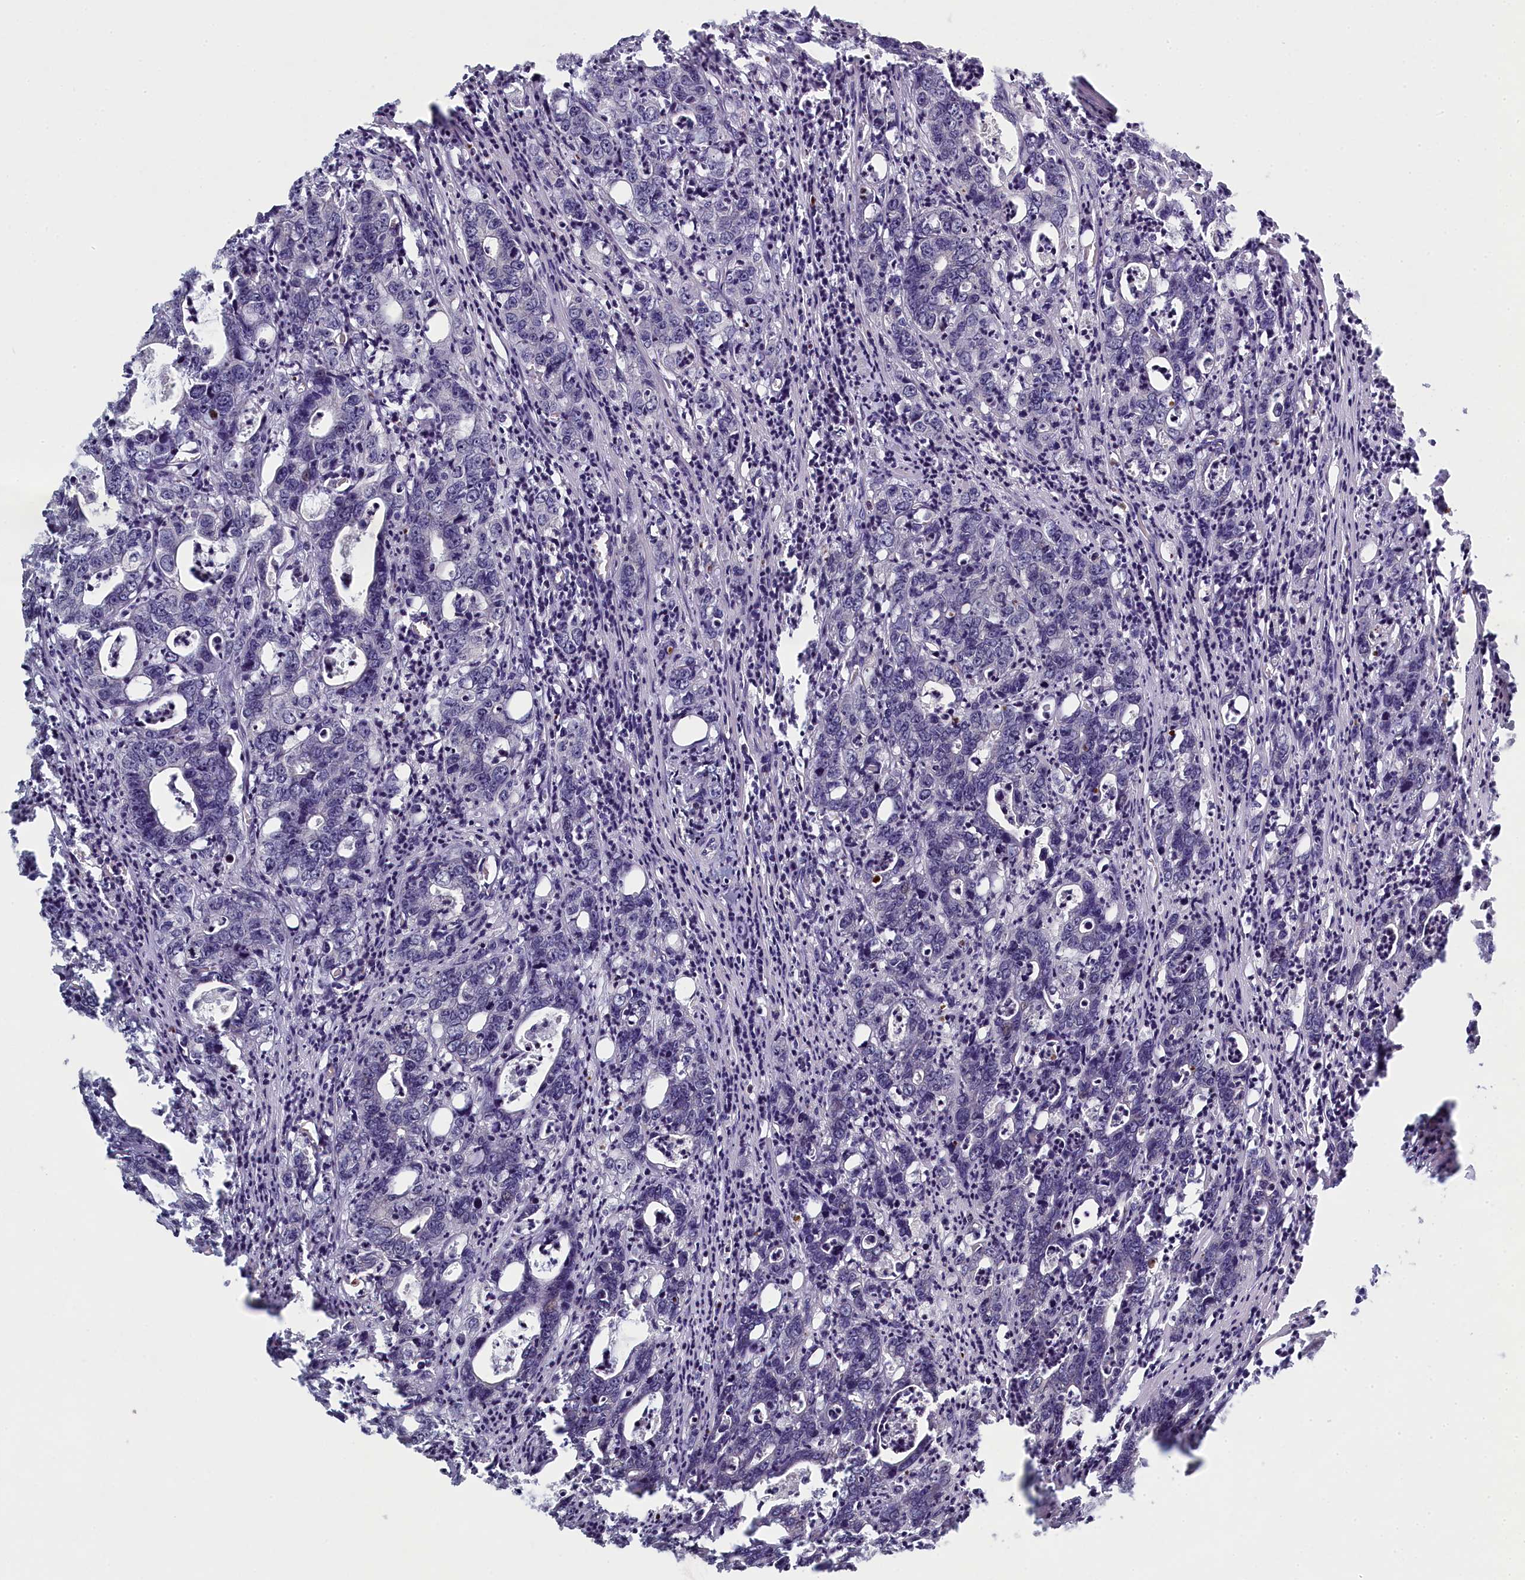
{"staining": {"intensity": "negative", "quantity": "none", "location": "none"}, "tissue": "colorectal cancer", "cell_type": "Tumor cells", "image_type": "cancer", "snomed": [{"axis": "morphology", "description": "Adenocarcinoma, NOS"}, {"axis": "topography", "description": "Colon"}], "caption": "High magnification brightfield microscopy of colorectal cancer (adenocarcinoma) stained with DAB (brown) and counterstained with hematoxylin (blue): tumor cells show no significant expression.", "gene": "DIXDC1", "patient": {"sex": "female", "age": 75}}